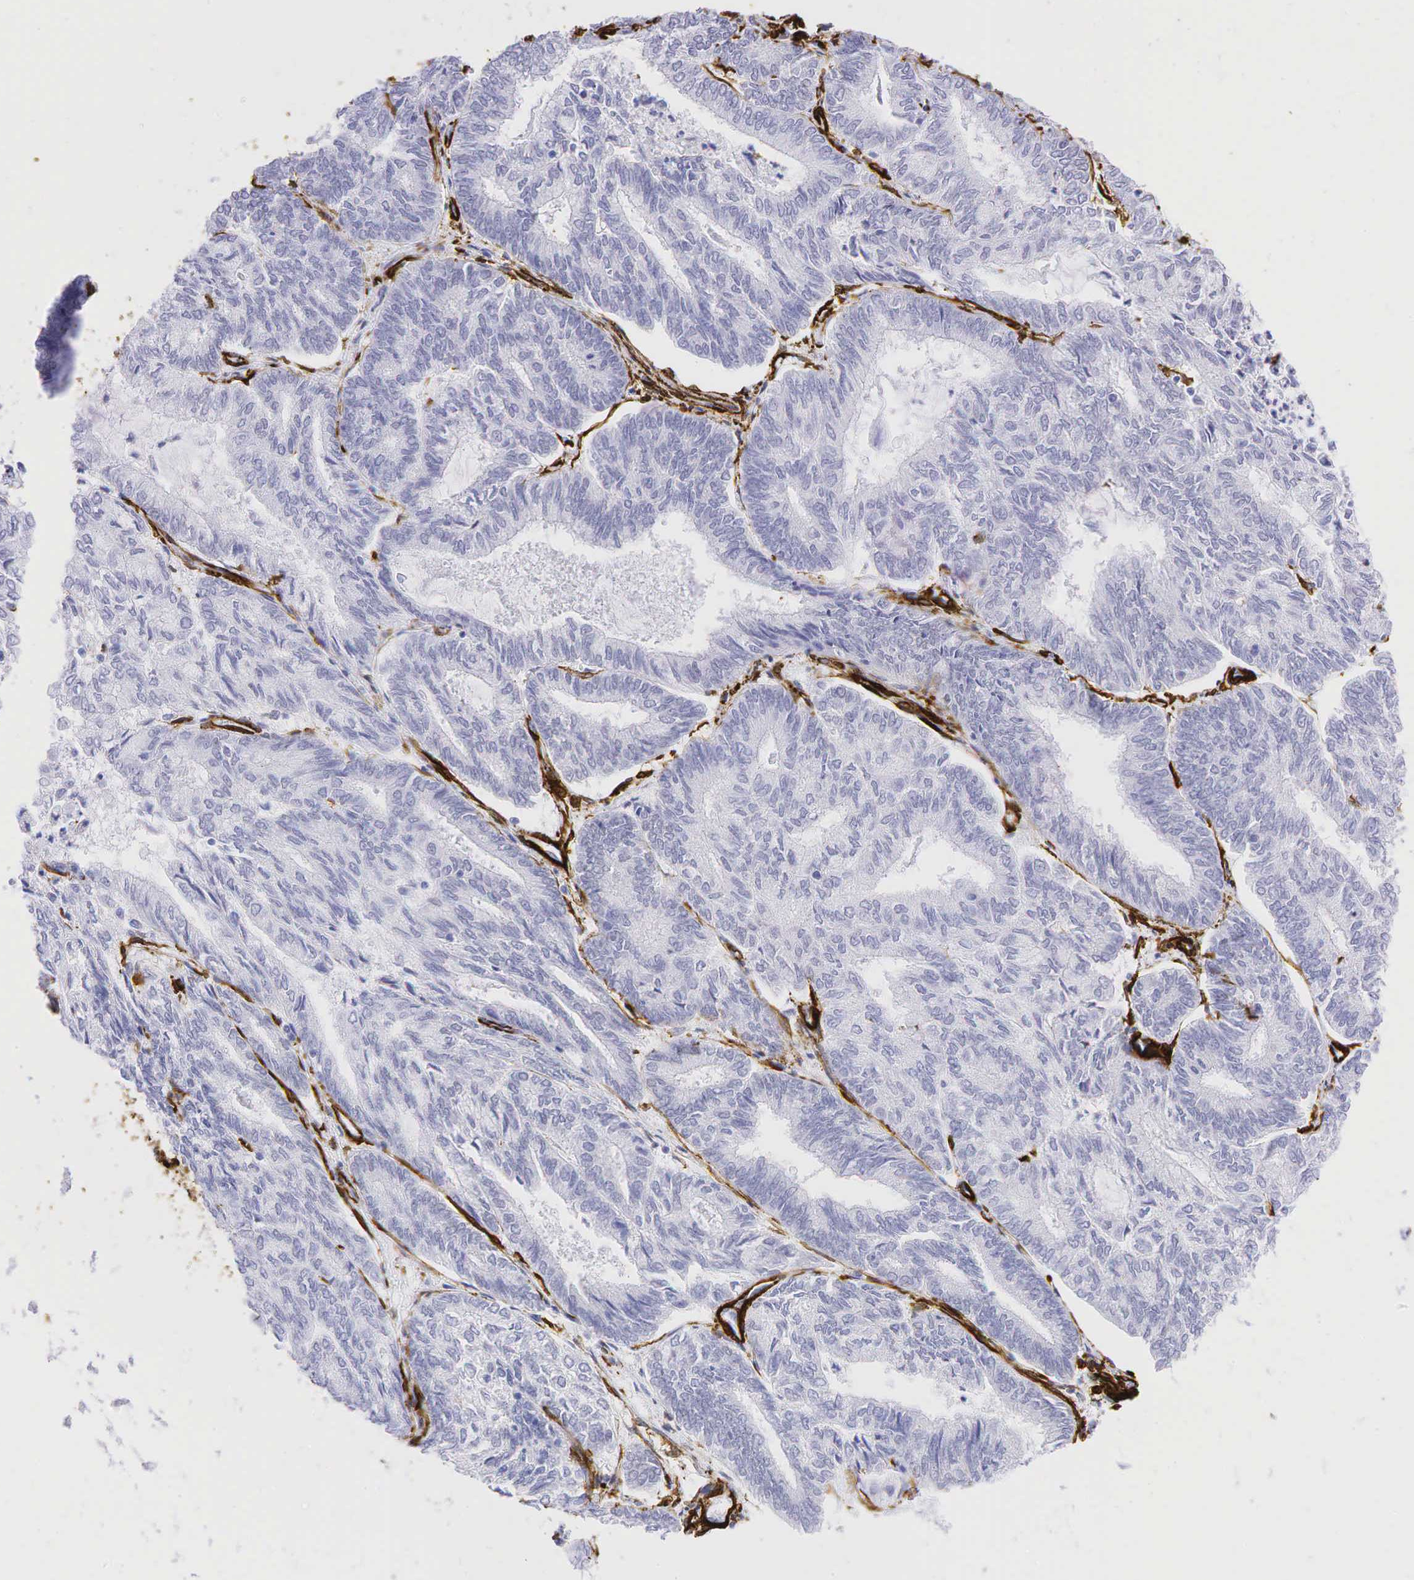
{"staining": {"intensity": "negative", "quantity": "none", "location": "none"}, "tissue": "endometrial cancer", "cell_type": "Tumor cells", "image_type": "cancer", "snomed": [{"axis": "morphology", "description": "Adenocarcinoma, NOS"}, {"axis": "topography", "description": "Endometrium"}], "caption": "Tumor cells are negative for protein expression in human adenocarcinoma (endometrial).", "gene": "ACTA2", "patient": {"sex": "female", "age": 59}}